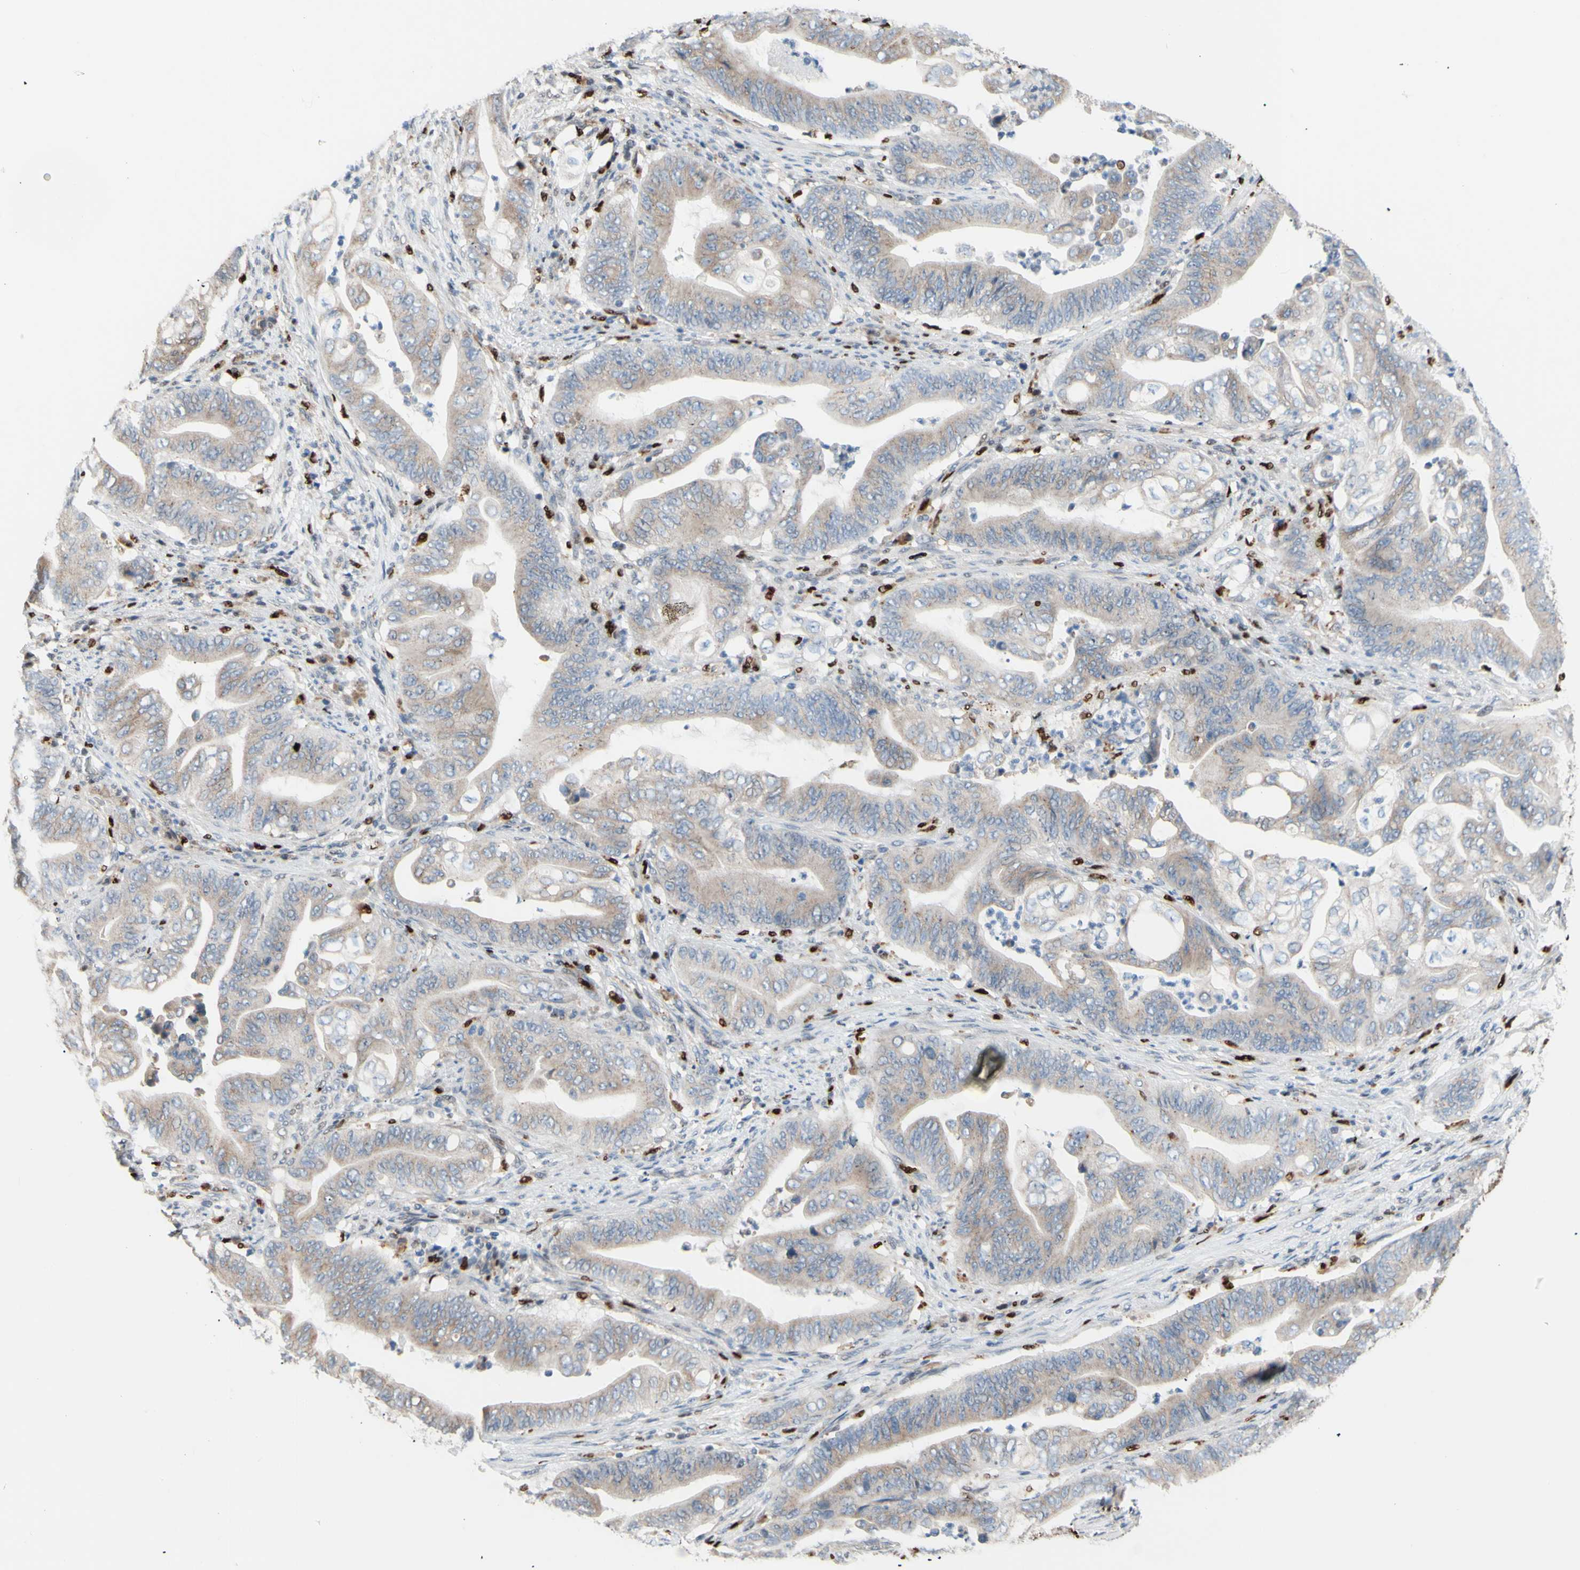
{"staining": {"intensity": "weak", "quantity": ">75%", "location": "cytoplasmic/membranous"}, "tissue": "stomach cancer", "cell_type": "Tumor cells", "image_type": "cancer", "snomed": [{"axis": "morphology", "description": "Adenocarcinoma, NOS"}, {"axis": "topography", "description": "Stomach"}], "caption": "Stomach adenocarcinoma stained with a brown dye displays weak cytoplasmic/membranous positive expression in approximately >75% of tumor cells.", "gene": "EED", "patient": {"sex": "female", "age": 73}}